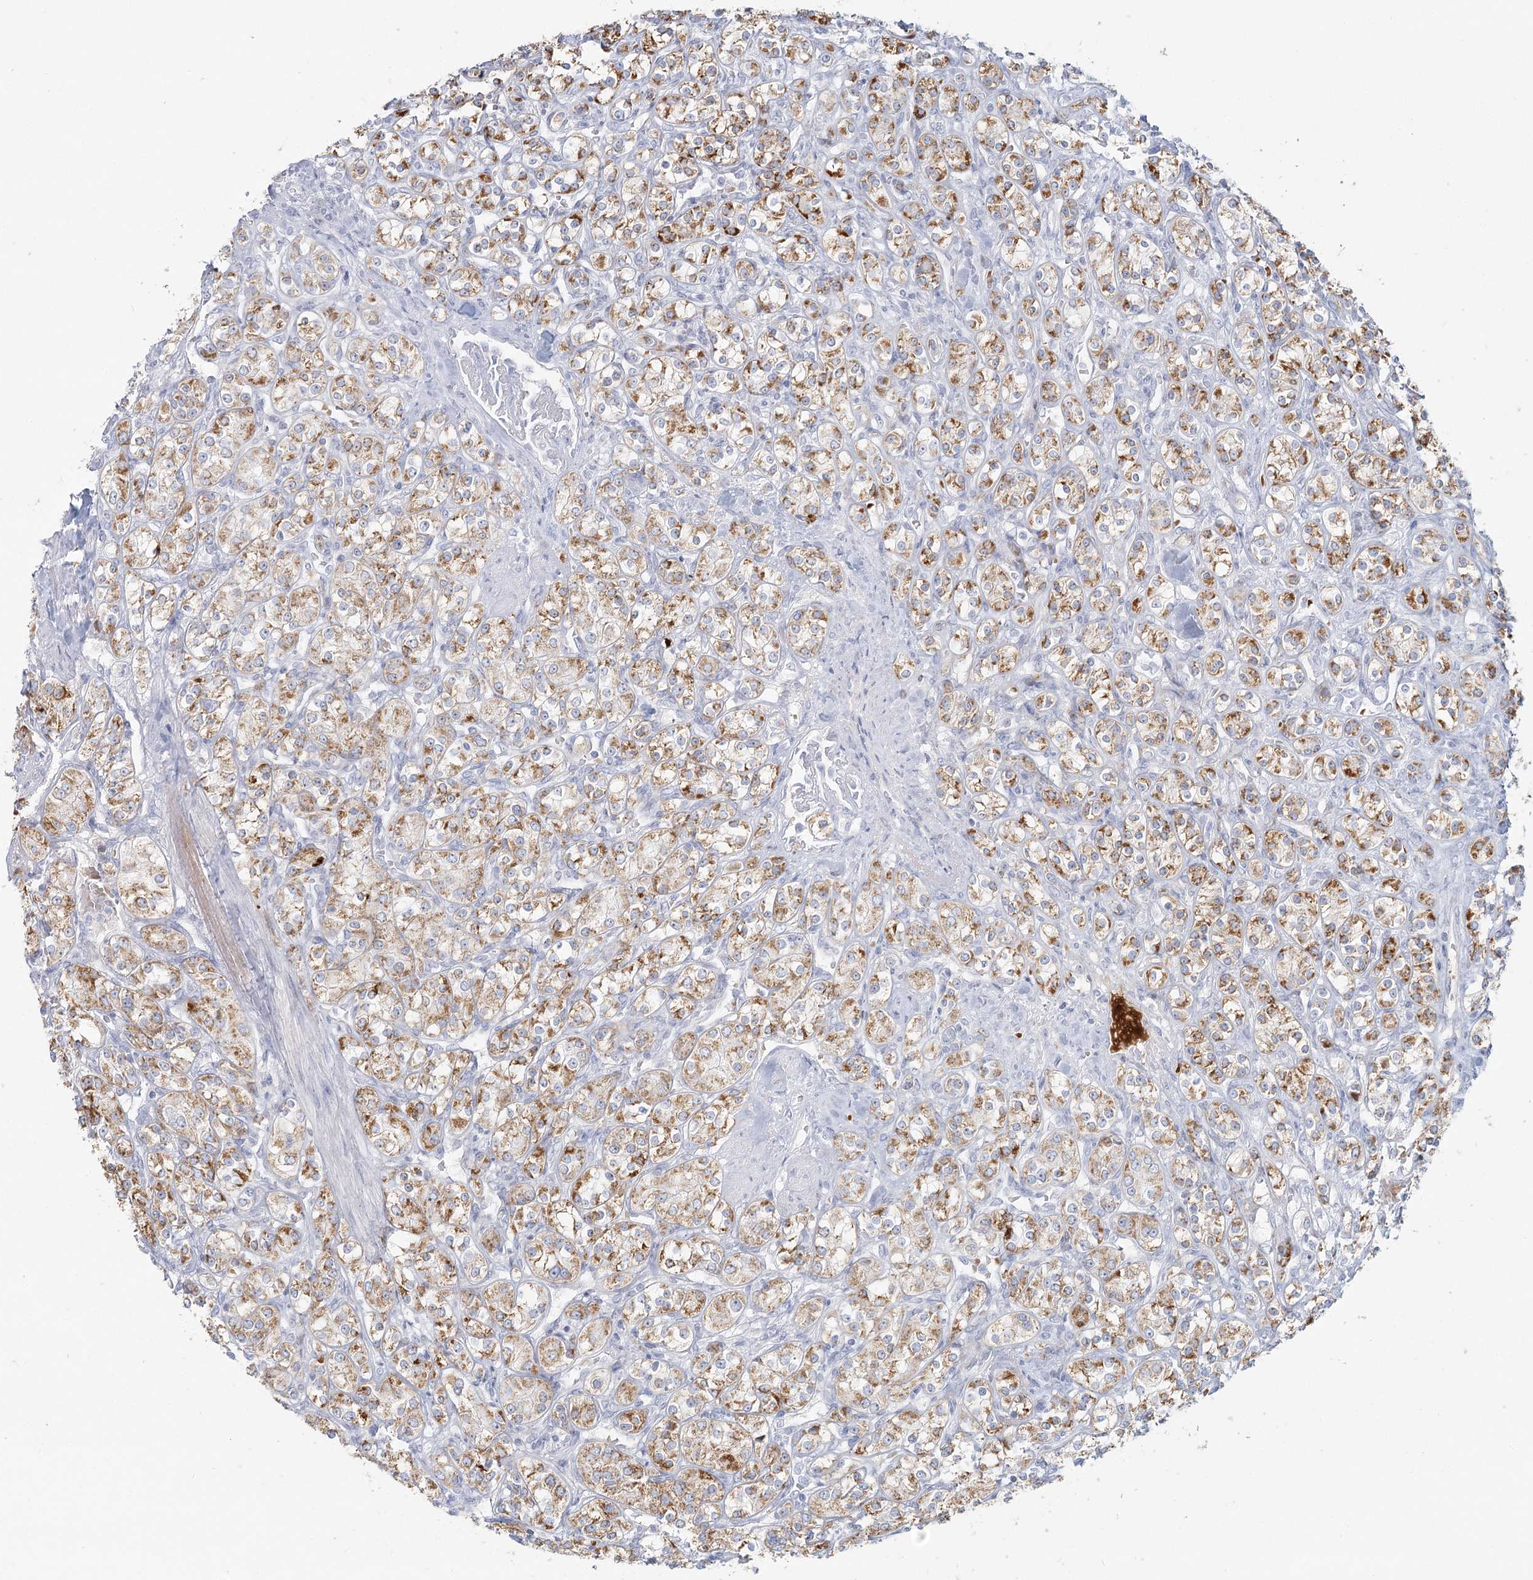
{"staining": {"intensity": "strong", "quantity": "25%-75%", "location": "cytoplasmic/membranous"}, "tissue": "renal cancer", "cell_type": "Tumor cells", "image_type": "cancer", "snomed": [{"axis": "morphology", "description": "Adenocarcinoma, NOS"}, {"axis": "topography", "description": "Kidney"}], "caption": "Immunohistochemical staining of human renal cancer (adenocarcinoma) shows strong cytoplasmic/membranous protein expression in about 25%-75% of tumor cells.", "gene": "DMGDH", "patient": {"sex": "male", "age": 77}}